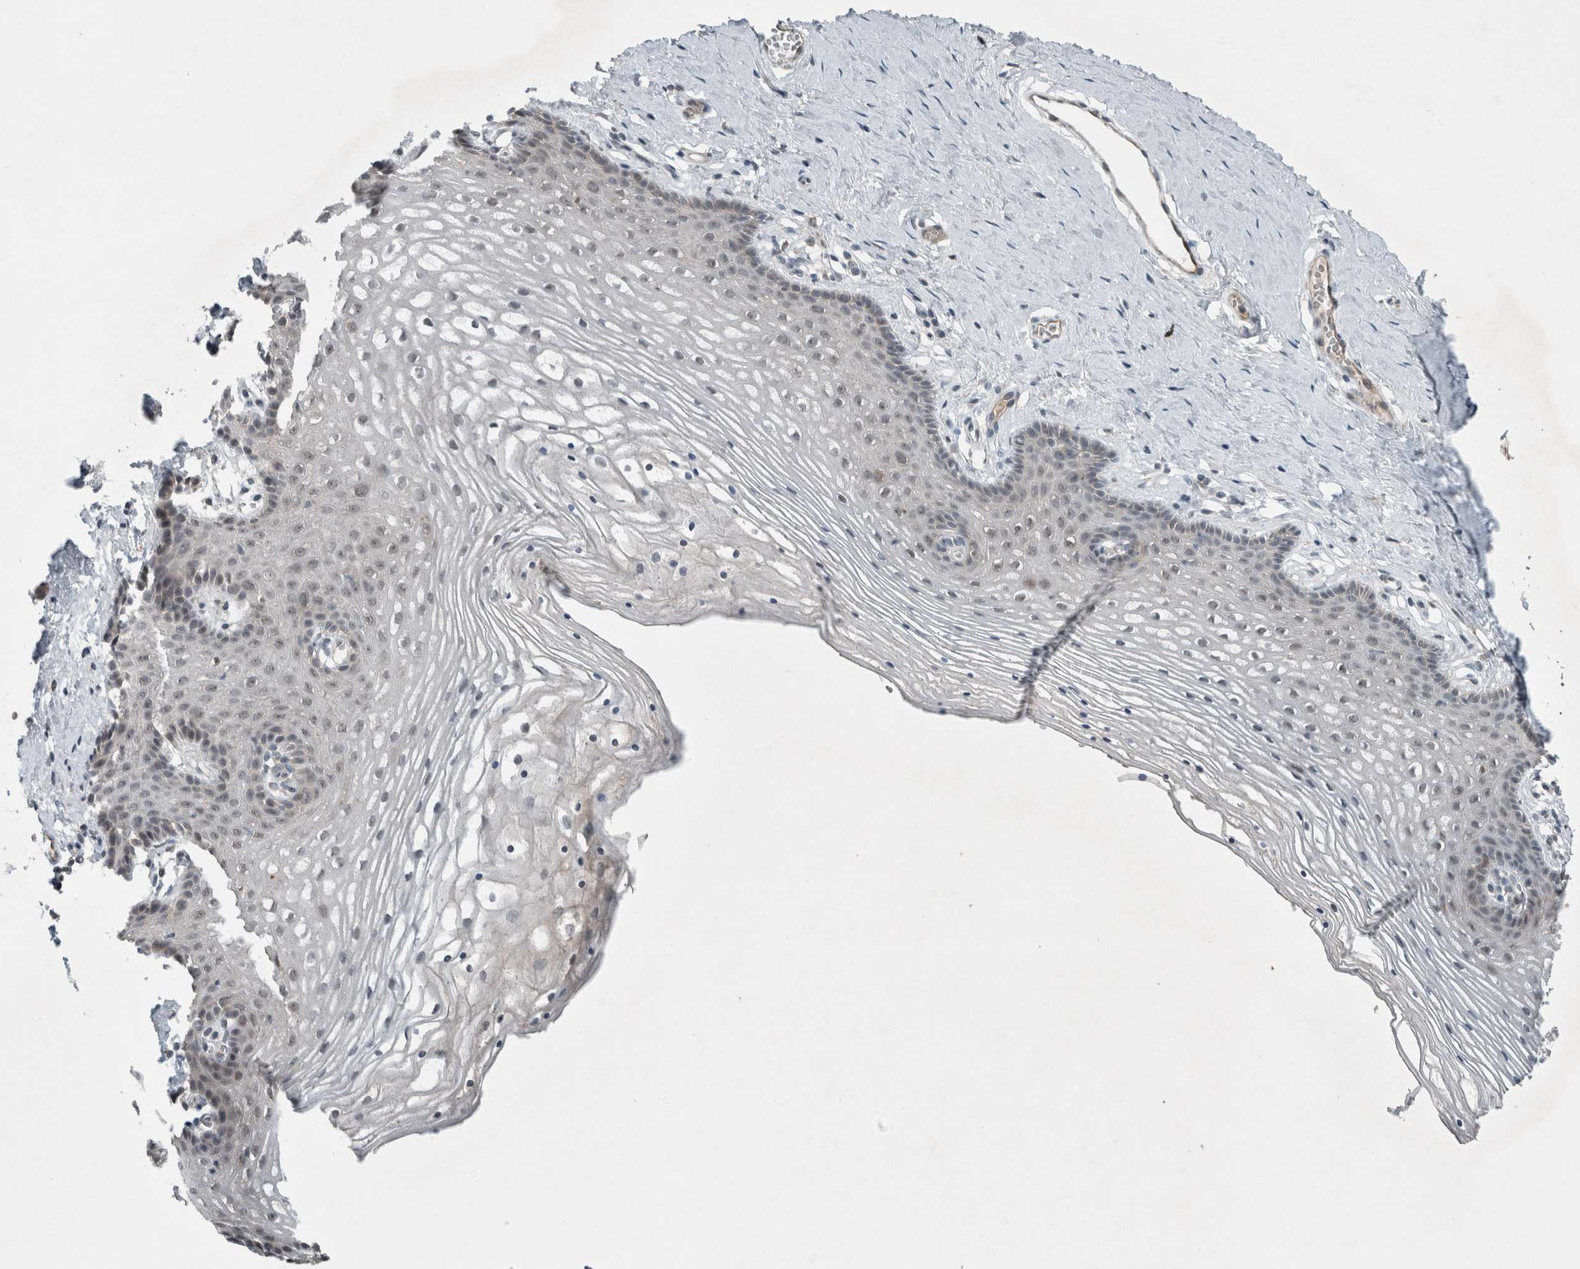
{"staining": {"intensity": "weak", "quantity": "<25%", "location": "nuclear"}, "tissue": "vagina", "cell_type": "Squamous epithelial cells", "image_type": "normal", "snomed": [{"axis": "morphology", "description": "Normal tissue, NOS"}, {"axis": "topography", "description": "Vagina"}], "caption": "Immunohistochemistry (IHC) photomicrograph of normal human vagina stained for a protein (brown), which reveals no expression in squamous epithelial cells. (DAB (3,3'-diaminobenzidine) IHC with hematoxylin counter stain).", "gene": "ENSG00000285245", "patient": {"sex": "female", "age": 32}}